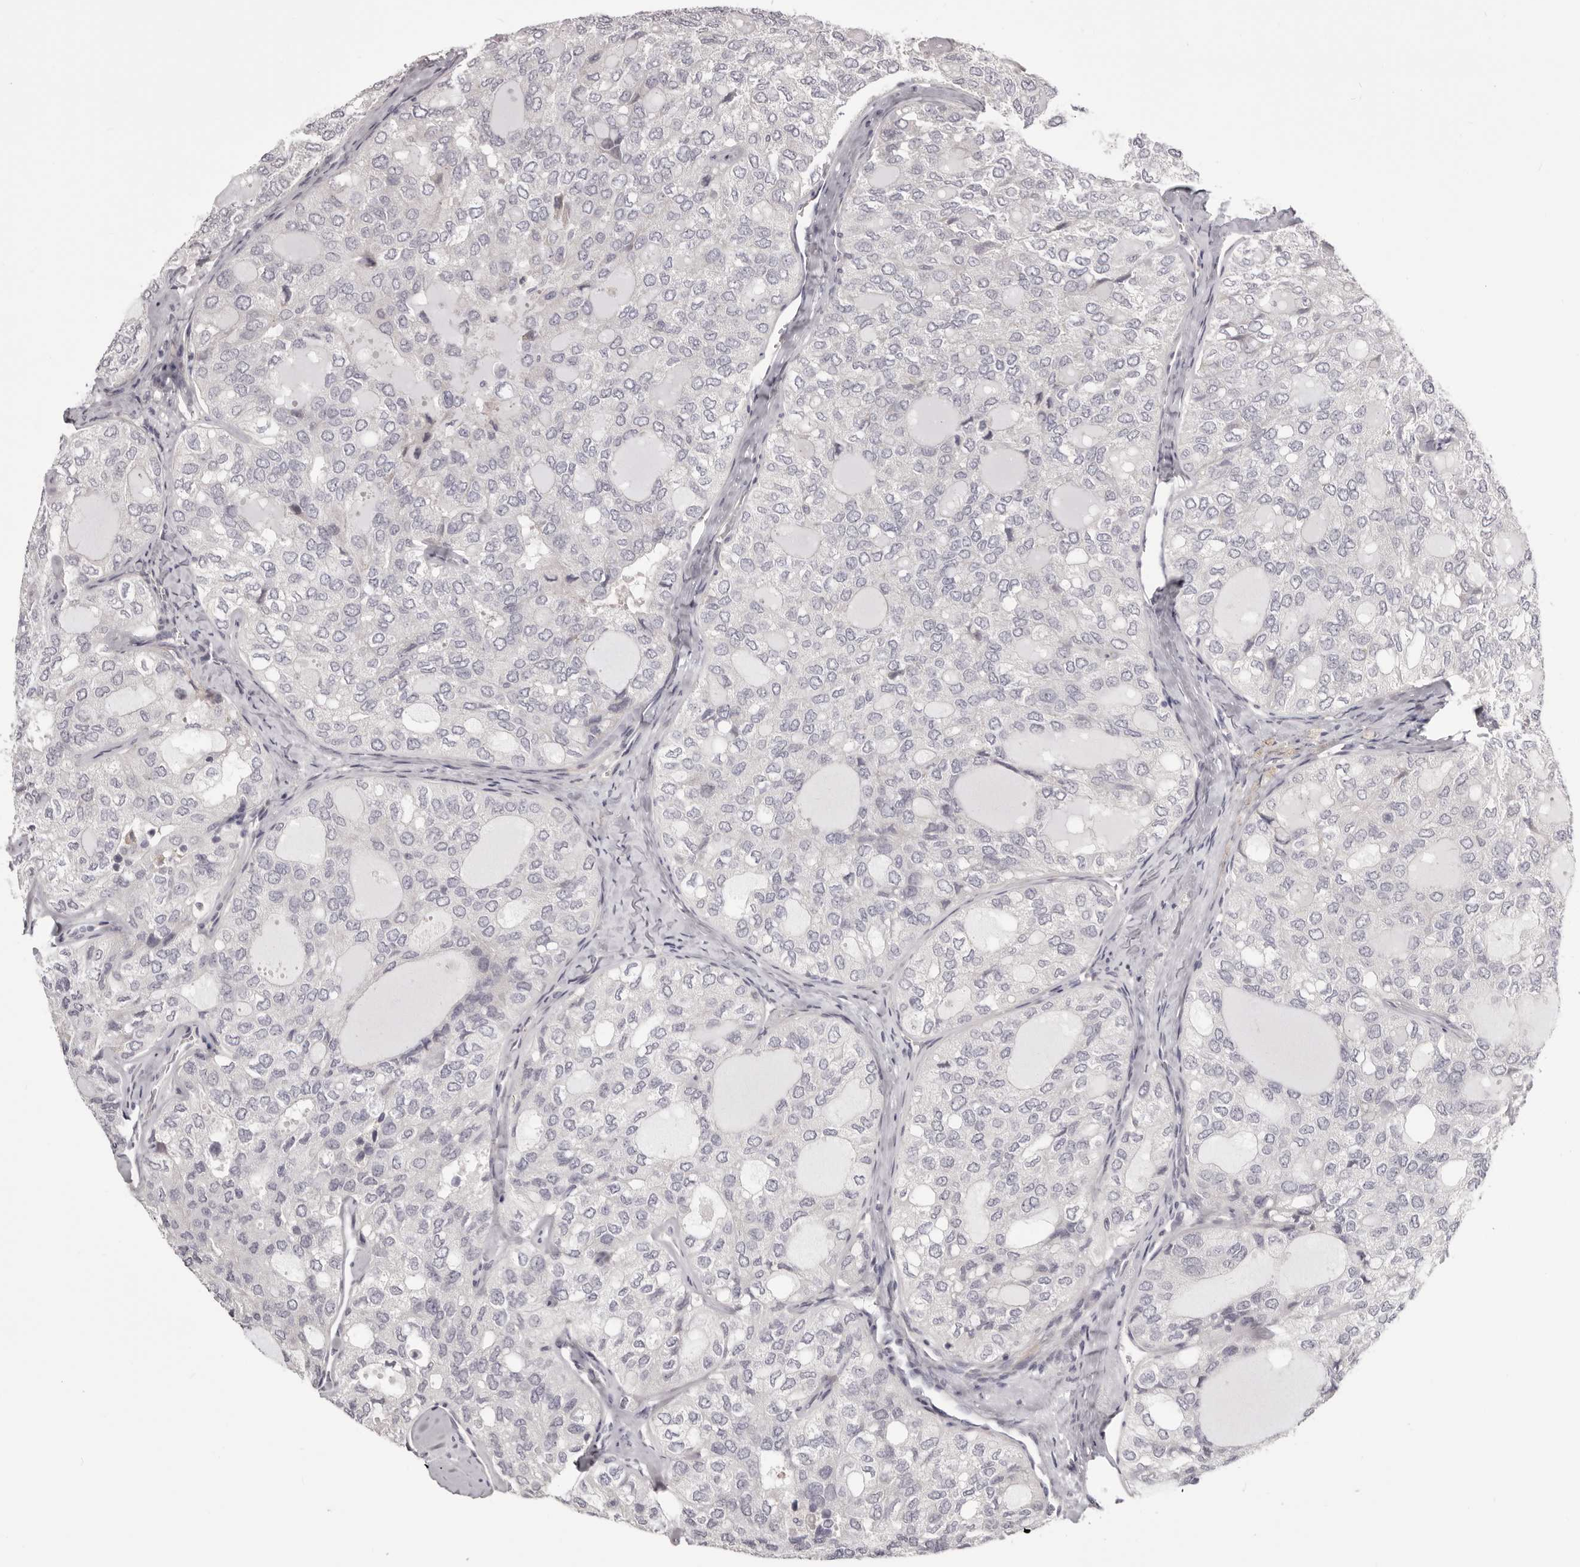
{"staining": {"intensity": "negative", "quantity": "none", "location": "none"}, "tissue": "thyroid cancer", "cell_type": "Tumor cells", "image_type": "cancer", "snomed": [{"axis": "morphology", "description": "Follicular adenoma carcinoma, NOS"}, {"axis": "topography", "description": "Thyroid gland"}], "caption": "IHC micrograph of neoplastic tissue: thyroid cancer stained with DAB reveals no significant protein staining in tumor cells.", "gene": "OTUD3", "patient": {"sex": "male", "age": 75}}